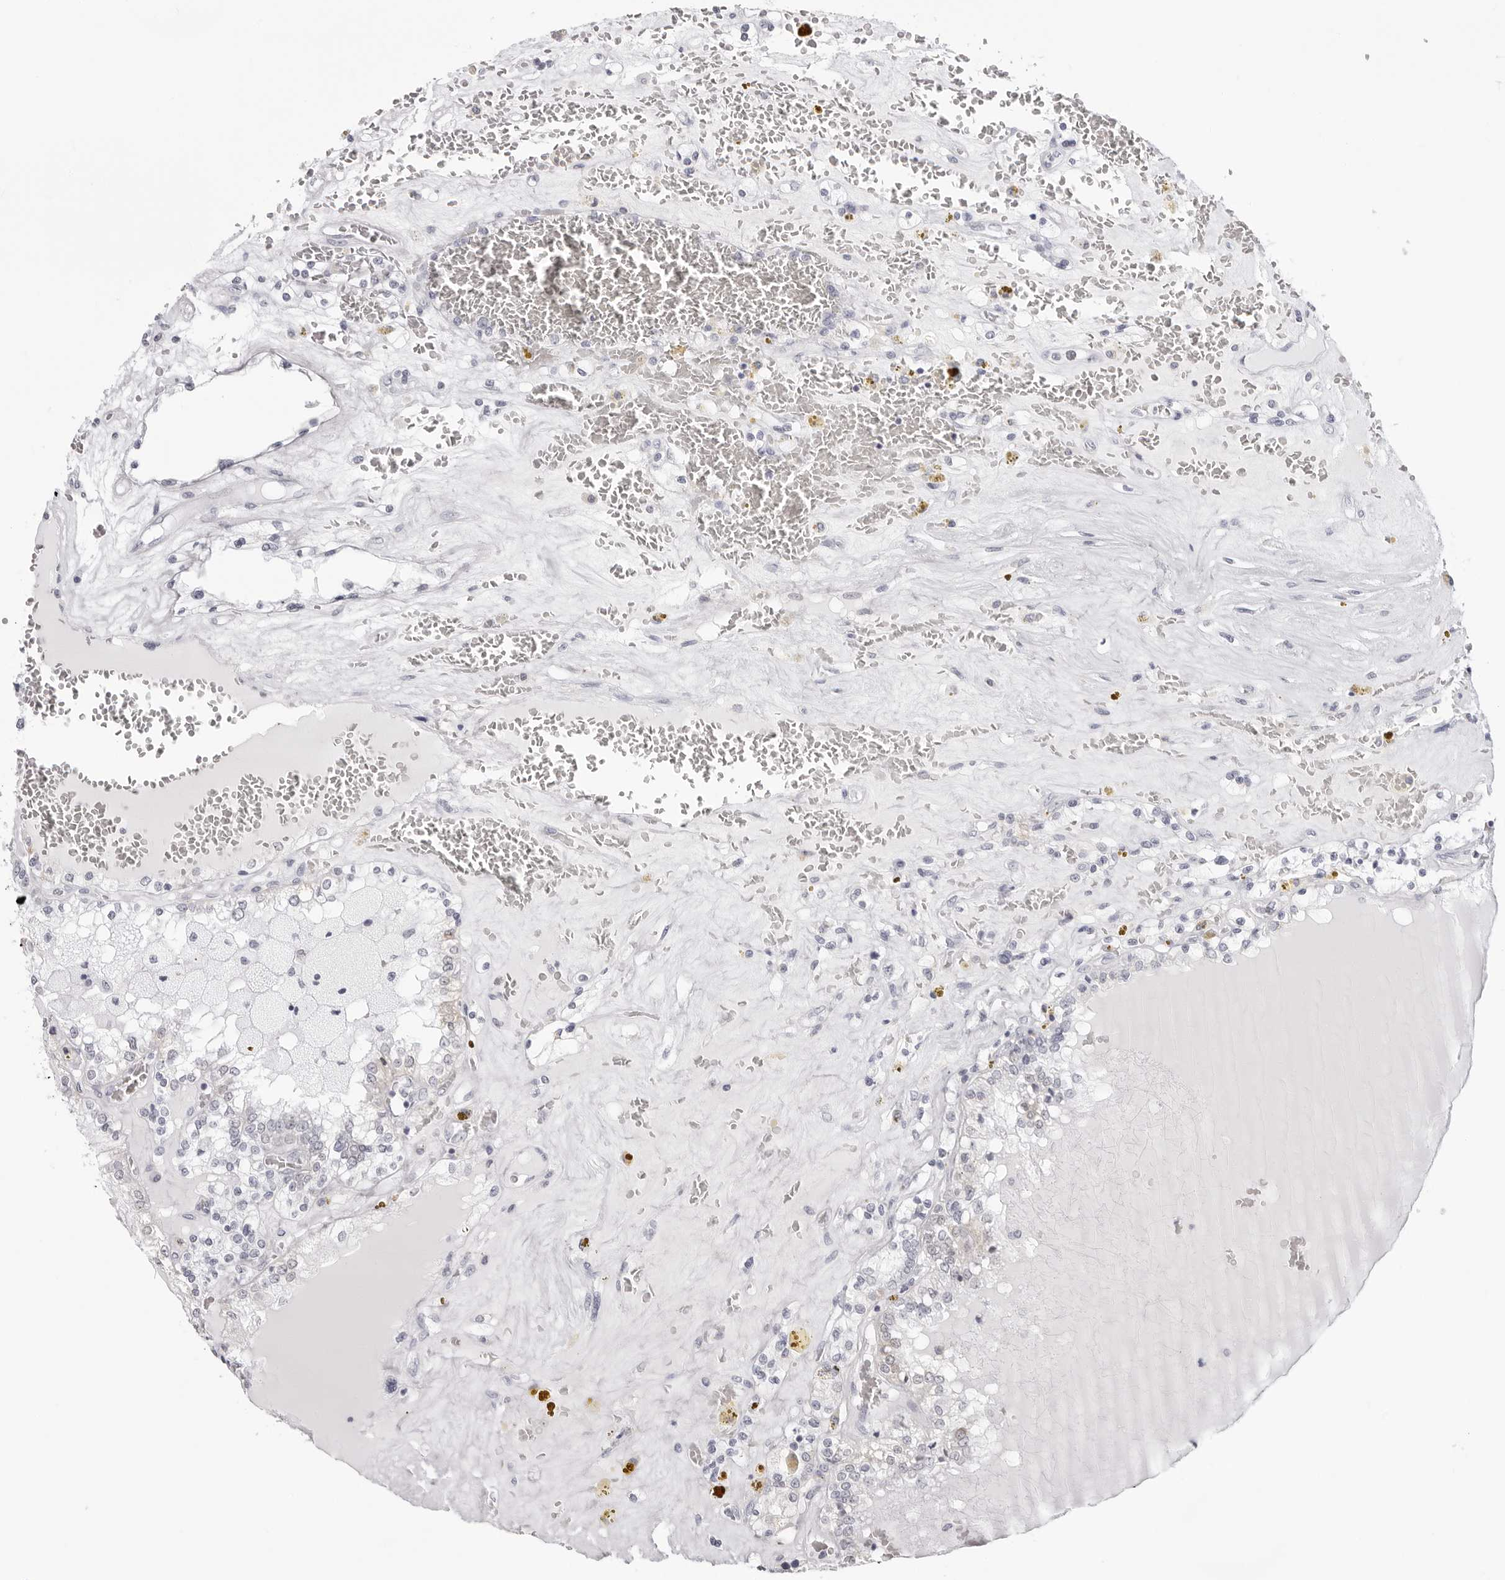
{"staining": {"intensity": "negative", "quantity": "none", "location": "none"}, "tissue": "renal cancer", "cell_type": "Tumor cells", "image_type": "cancer", "snomed": [{"axis": "morphology", "description": "Adenocarcinoma, NOS"}, {"axis": "topography", "description": "Kidney"}], "caption": "Image shows no significant protein expression in tumor cells of renal cancer. Nuclei are stained in blue.", "gene": "INSL3", "patient": {"sex": "female", "age": 56}}